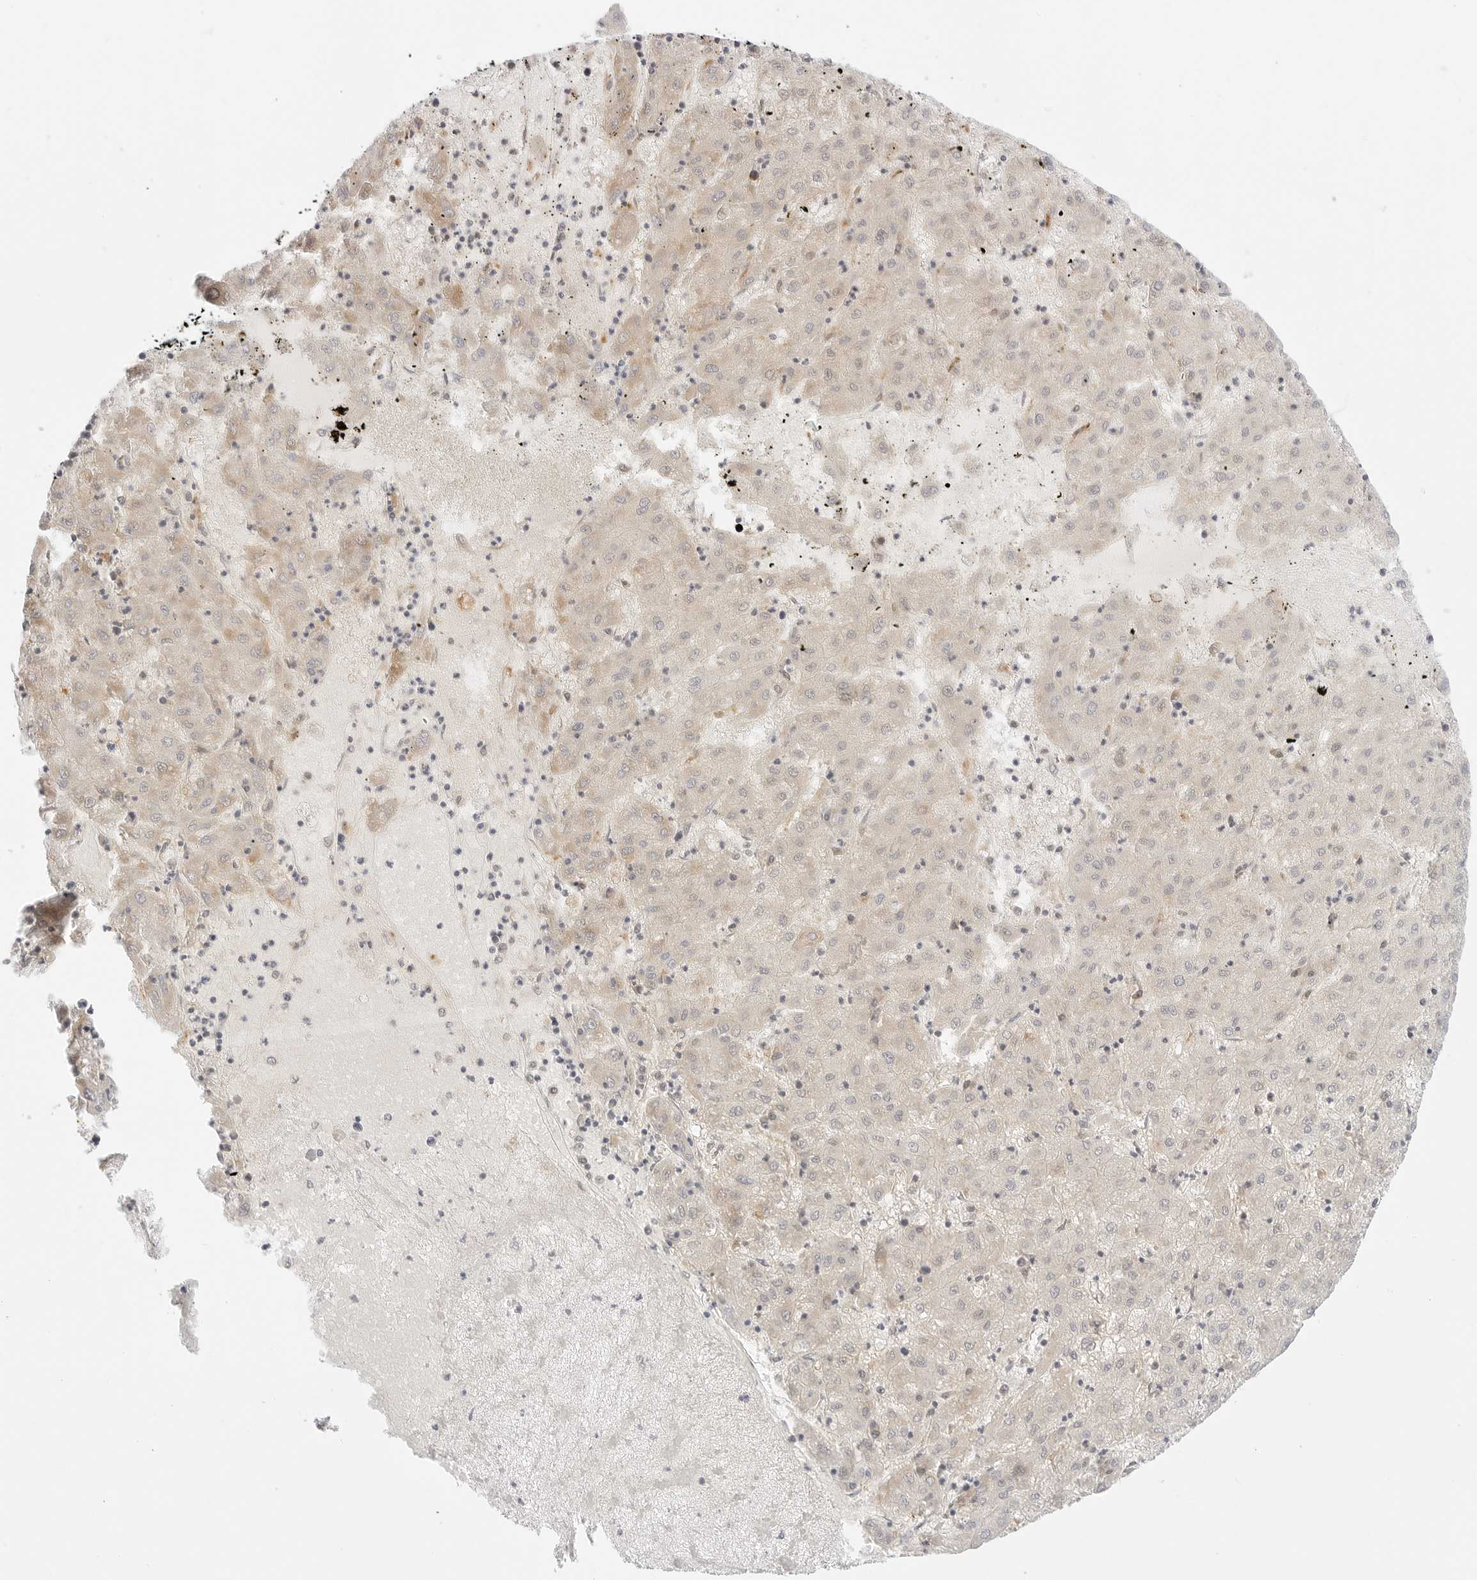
{"staining": {"intensity": "weak", "quantity": "25%-75%", "location": "cytoplasmic/membranous"}, "tissue": "liver cancer", "cell_type": "Tumor cells", "image_type": "cancer", "snomed": [{"axis": "morphology", "description": "Carcinoma, Hepatocellular, NOS"}, {"axis": "topography", "description": "Liver"}], "caption": "The micrograph shows staining of liver hepatocellular carcinoma, revealing weak cytoplasmic/membranous protein expression (brown color) within tumor cells.", "gene": "ERO1B", "patient": {"sex": "male", "age": 72}}